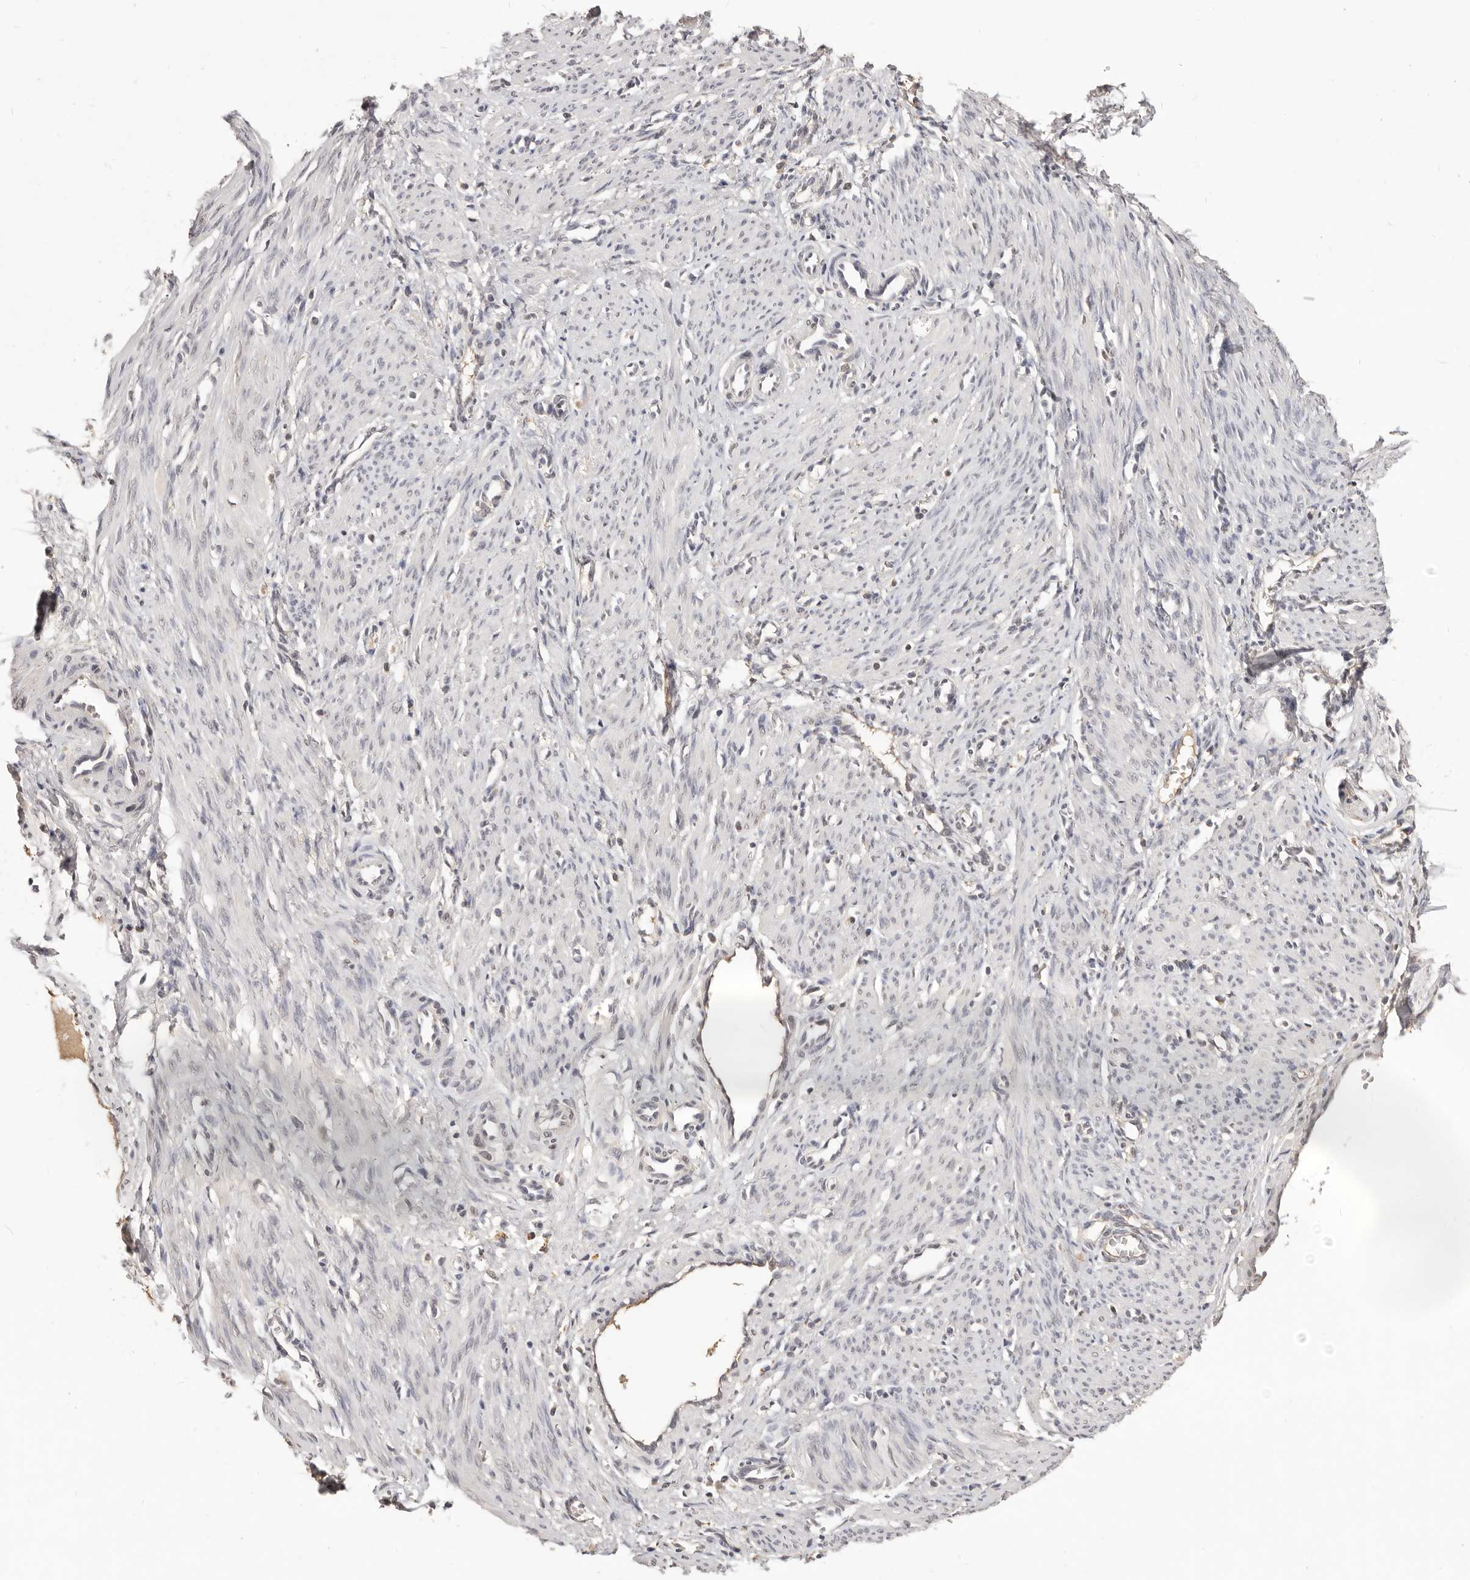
{"staining": {"intensity": "negative", "quantity": "none", "location": "none"}, "tissue": "smooth muscle", "cell_type": "Smooth muscle cells", "image_type": "normal", "snomed": [{"axis": "morphology", "description": "Normal tissue, NOS"}, {"axis": "topography", "description": "Endometrium"}], "caption": "Immunohistochemistry (IHC) of unremarkable human smooth muscle displays no positivity in smooth muscle cells. The staining is performed using DAB (3,3'-diaminobenzidine) brown chromogen with nuclei counter-stained in using hematoxylin.", "gene": "TSPAN13", "patient": {"sex": "female", "age": 33}}